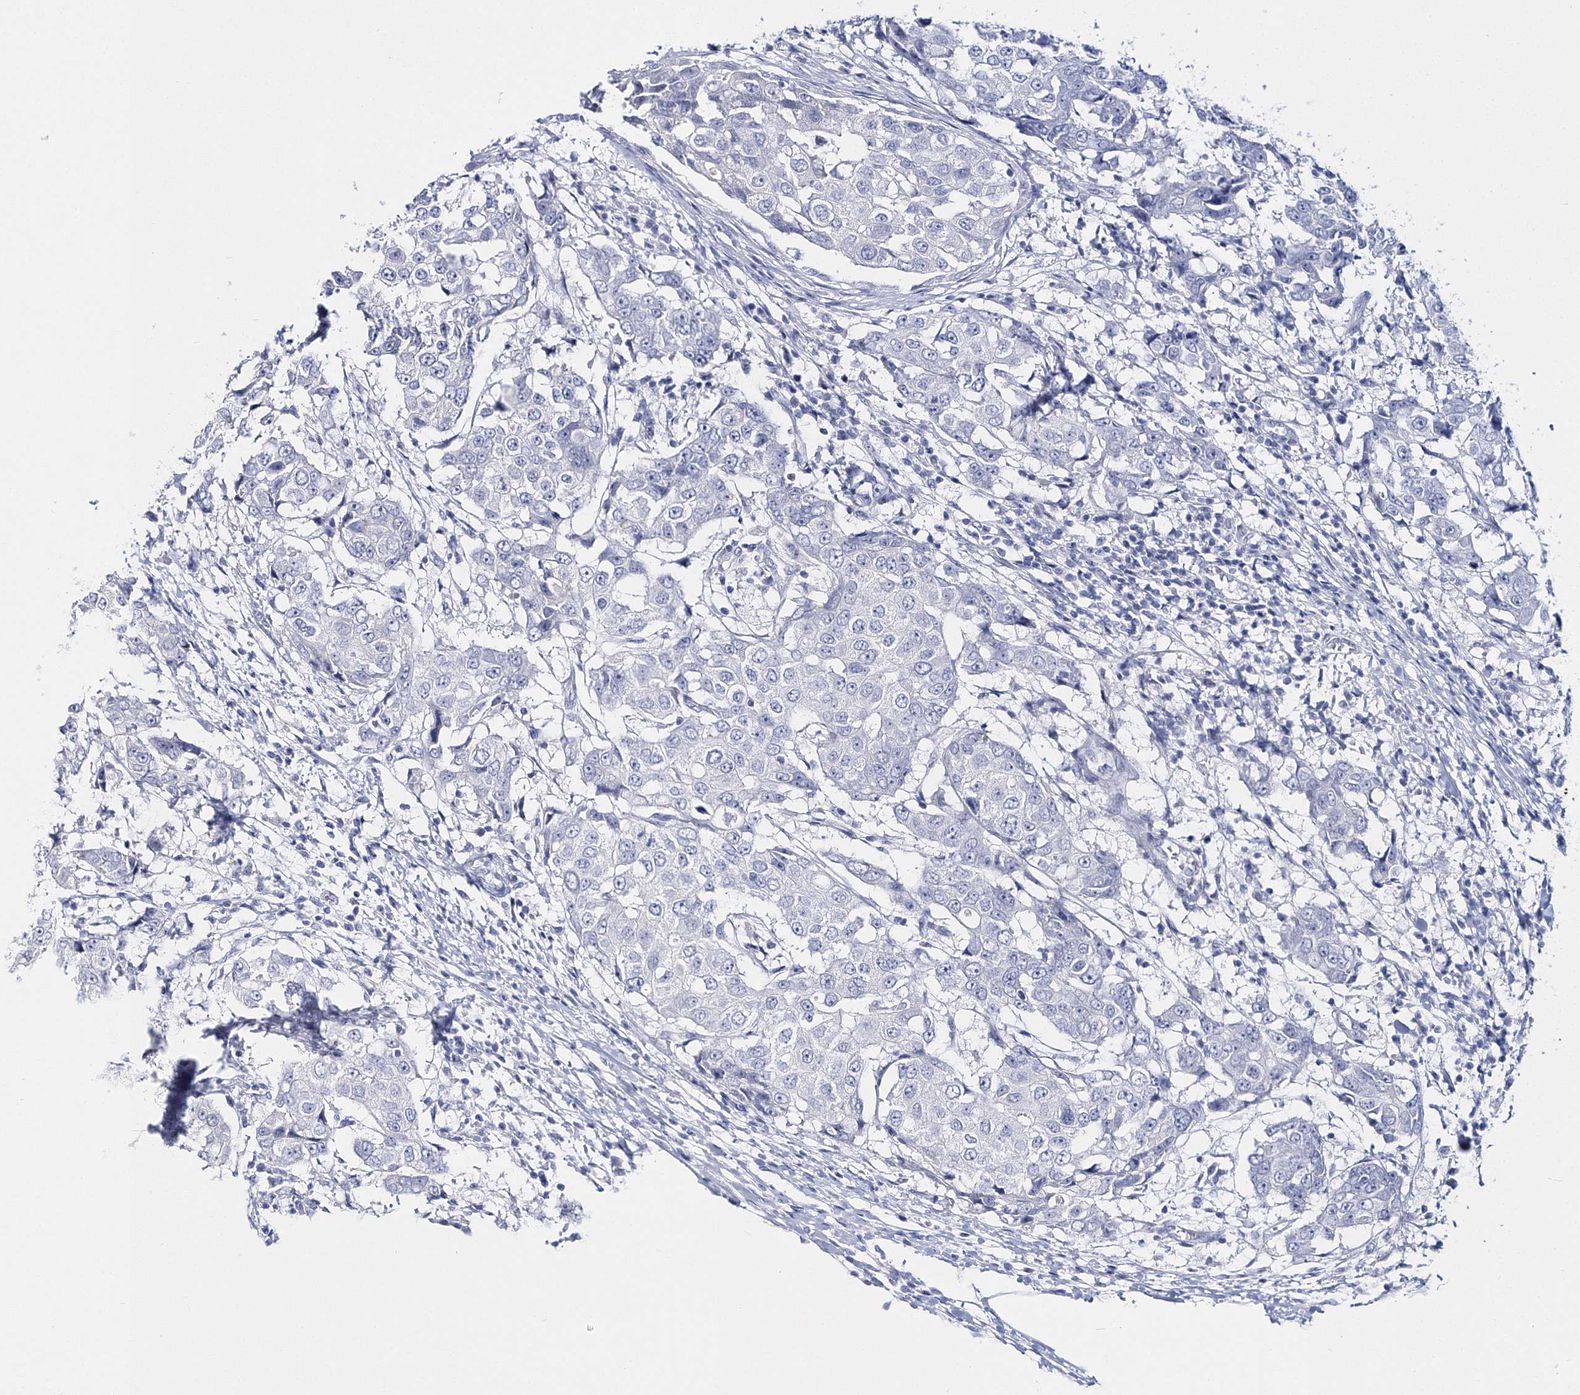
{"staining": {"intensity": "negative", "quantity": "none", "location": "none"}, "tissue": "breast cancer", "cell_type": "Tumor cells", "image_type": "cancer", "snomed": [{"axis": "morphology", "description": "Duct carcinoma"}, {"axis": "topography", "description": "Breast"}], "caption": "Tumor cells are negative for protein expression in human breast cancer.", "gene": "MYOZ2", "patient": {"sex": "female", "age": 27}}